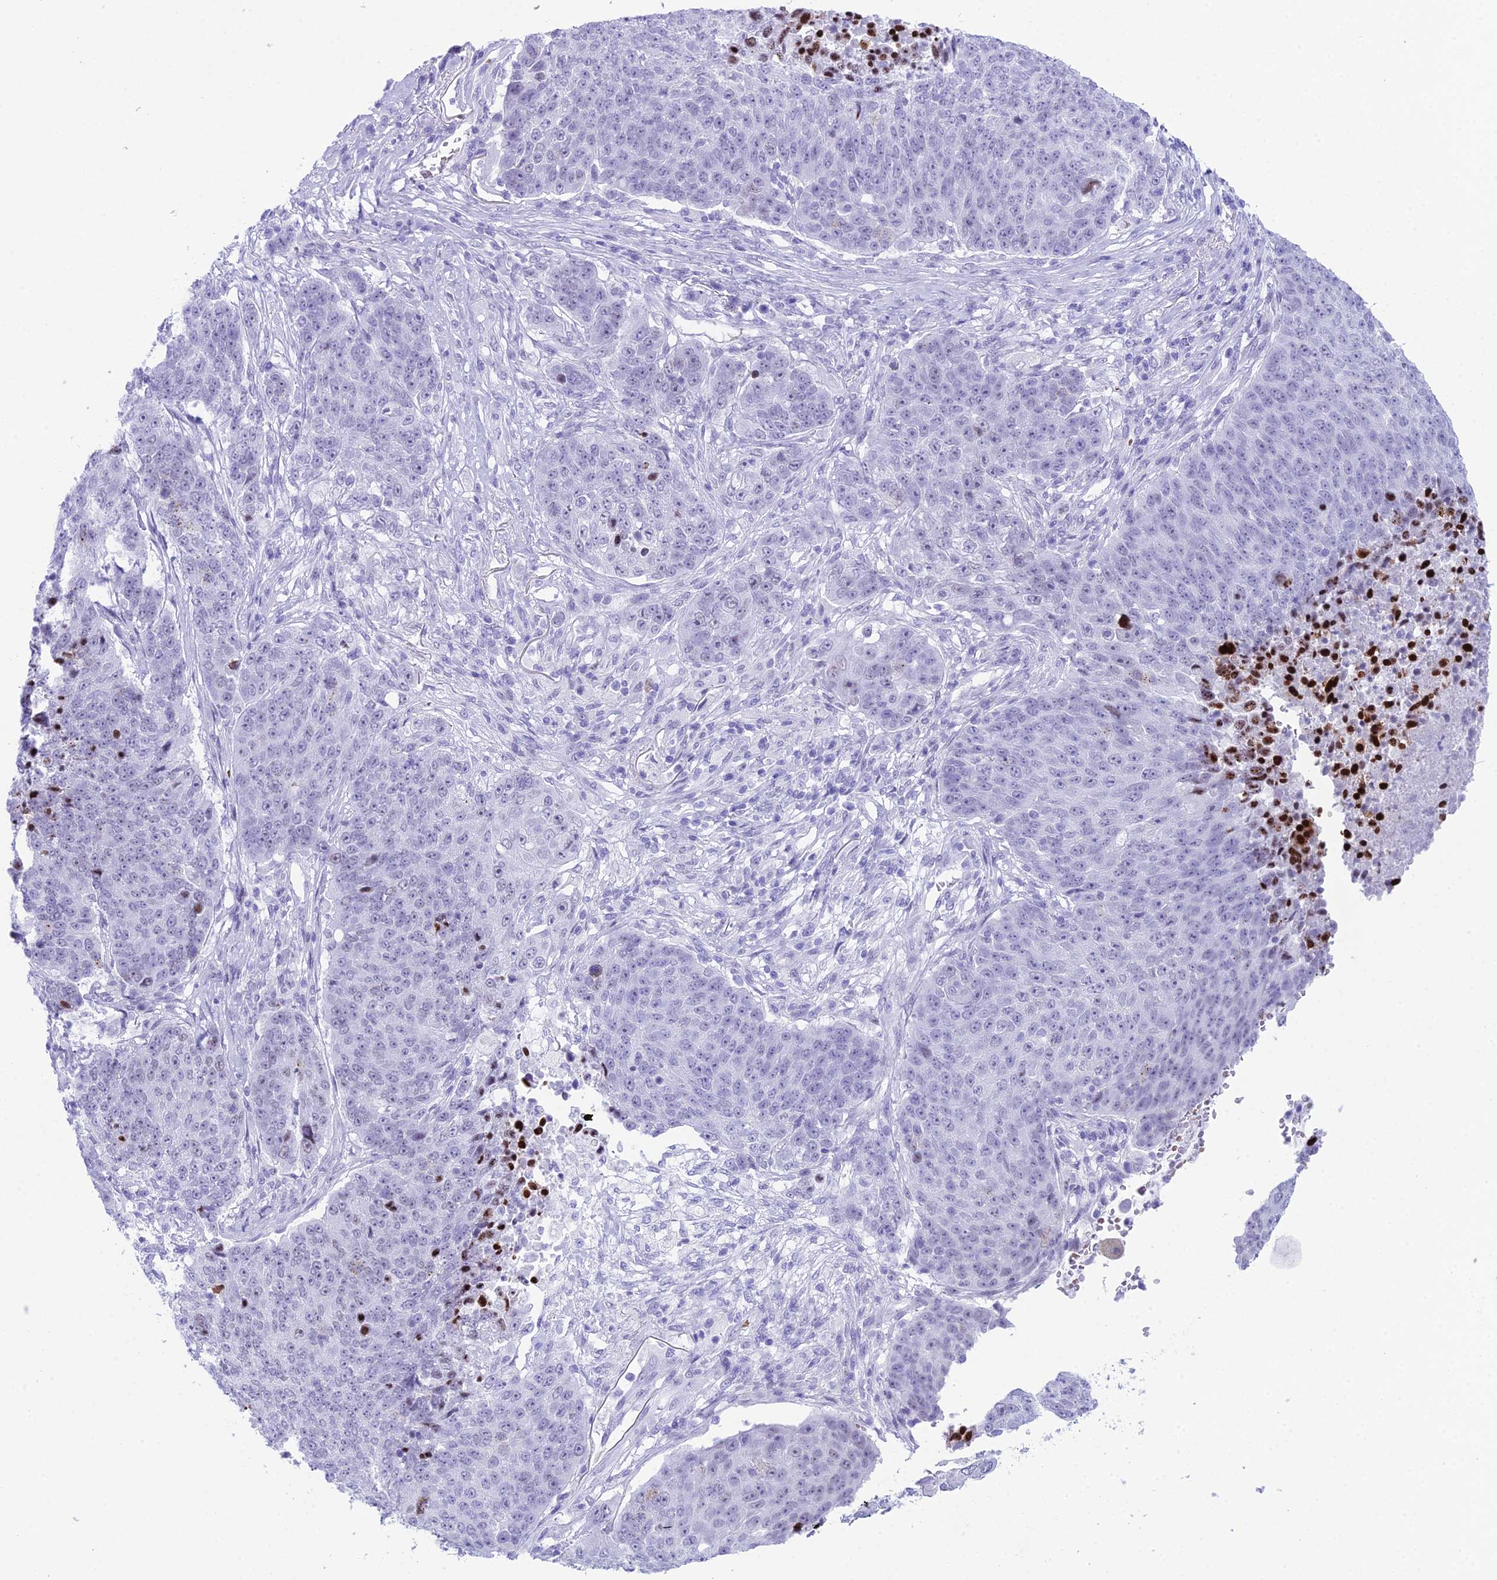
{"staining": {"intensity": "negative", "quantity": "none", "location": "none"}, "tissue": "lung cancer", "cell_type": "Tumor cells", "image_type": "cancer", "snomed": [{"axis": "morphology", "description": "Normal tissue, NOS"}, {"axis": "morphology", "description": "Squamous cell carcinoma, NOS"}, {"axis": "topography", "description": "Lymph node"}, {"axis": "topography", "description": "Lung"}], "caption": "Immunohistochemical staining of human squamous cell carcinoma (lung) exhibits no significant expression in tumor cells.", "gene": "RNPS1", "patient": {"sex": "male", "age": 66}}